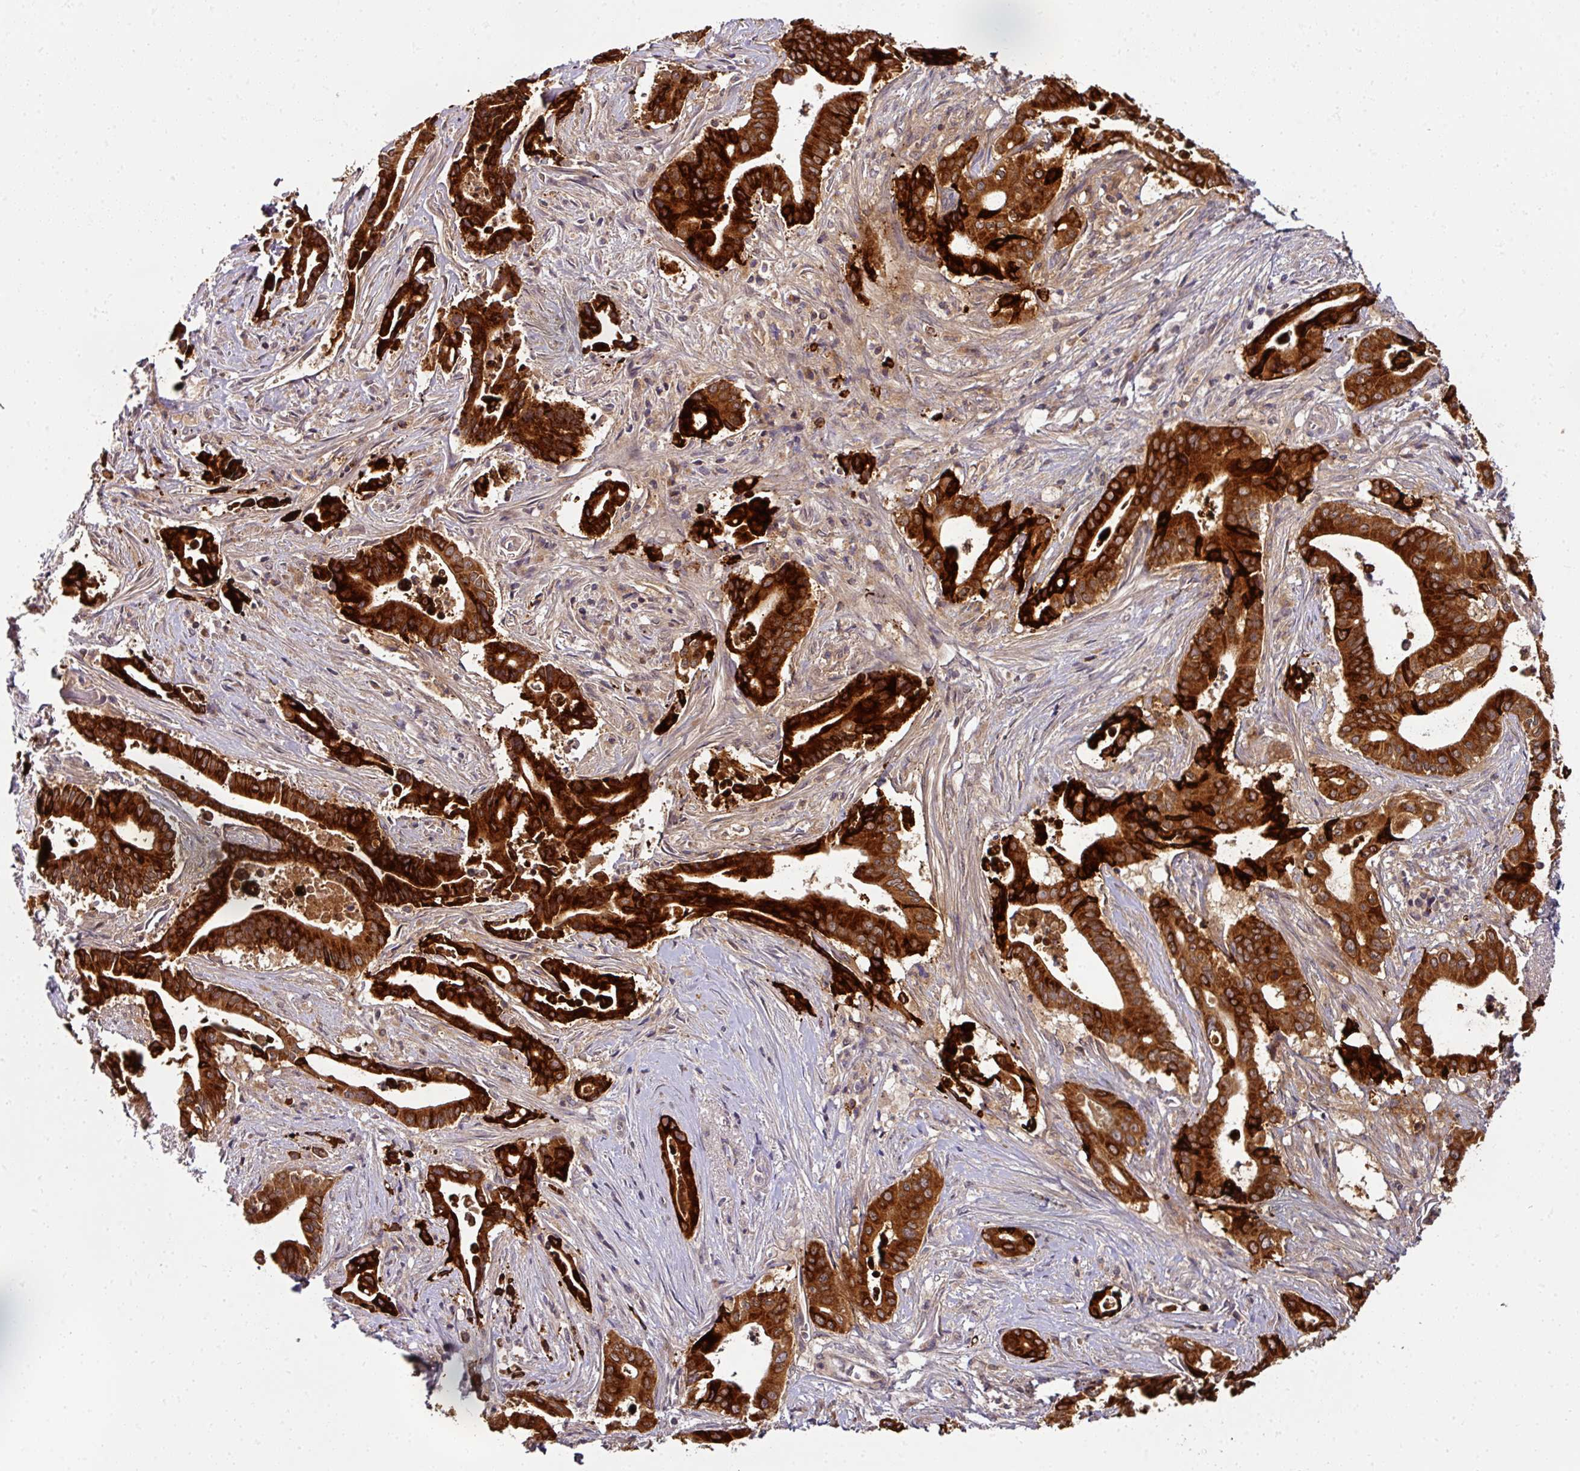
{"staining": {"intensity": "strong", "quantity": ">75%", "location": "cytoplasmic/membranous"}, "tissue": "pancreatic cancer", "cell_type": "Tumor cells", "image_type": "cancer", "snomed": [{"axis": "morphology", "description": "Adenocarcinoma, NOS"}, {"axis": "topography", "description": "Pancreas"}], "caption": "Adenocarcinoma (pancreatic) stained with a protein marker displays strong staining in tumor cells.", "gene": "NAPSA", "patient": {"sex": "female", "age": 77}}